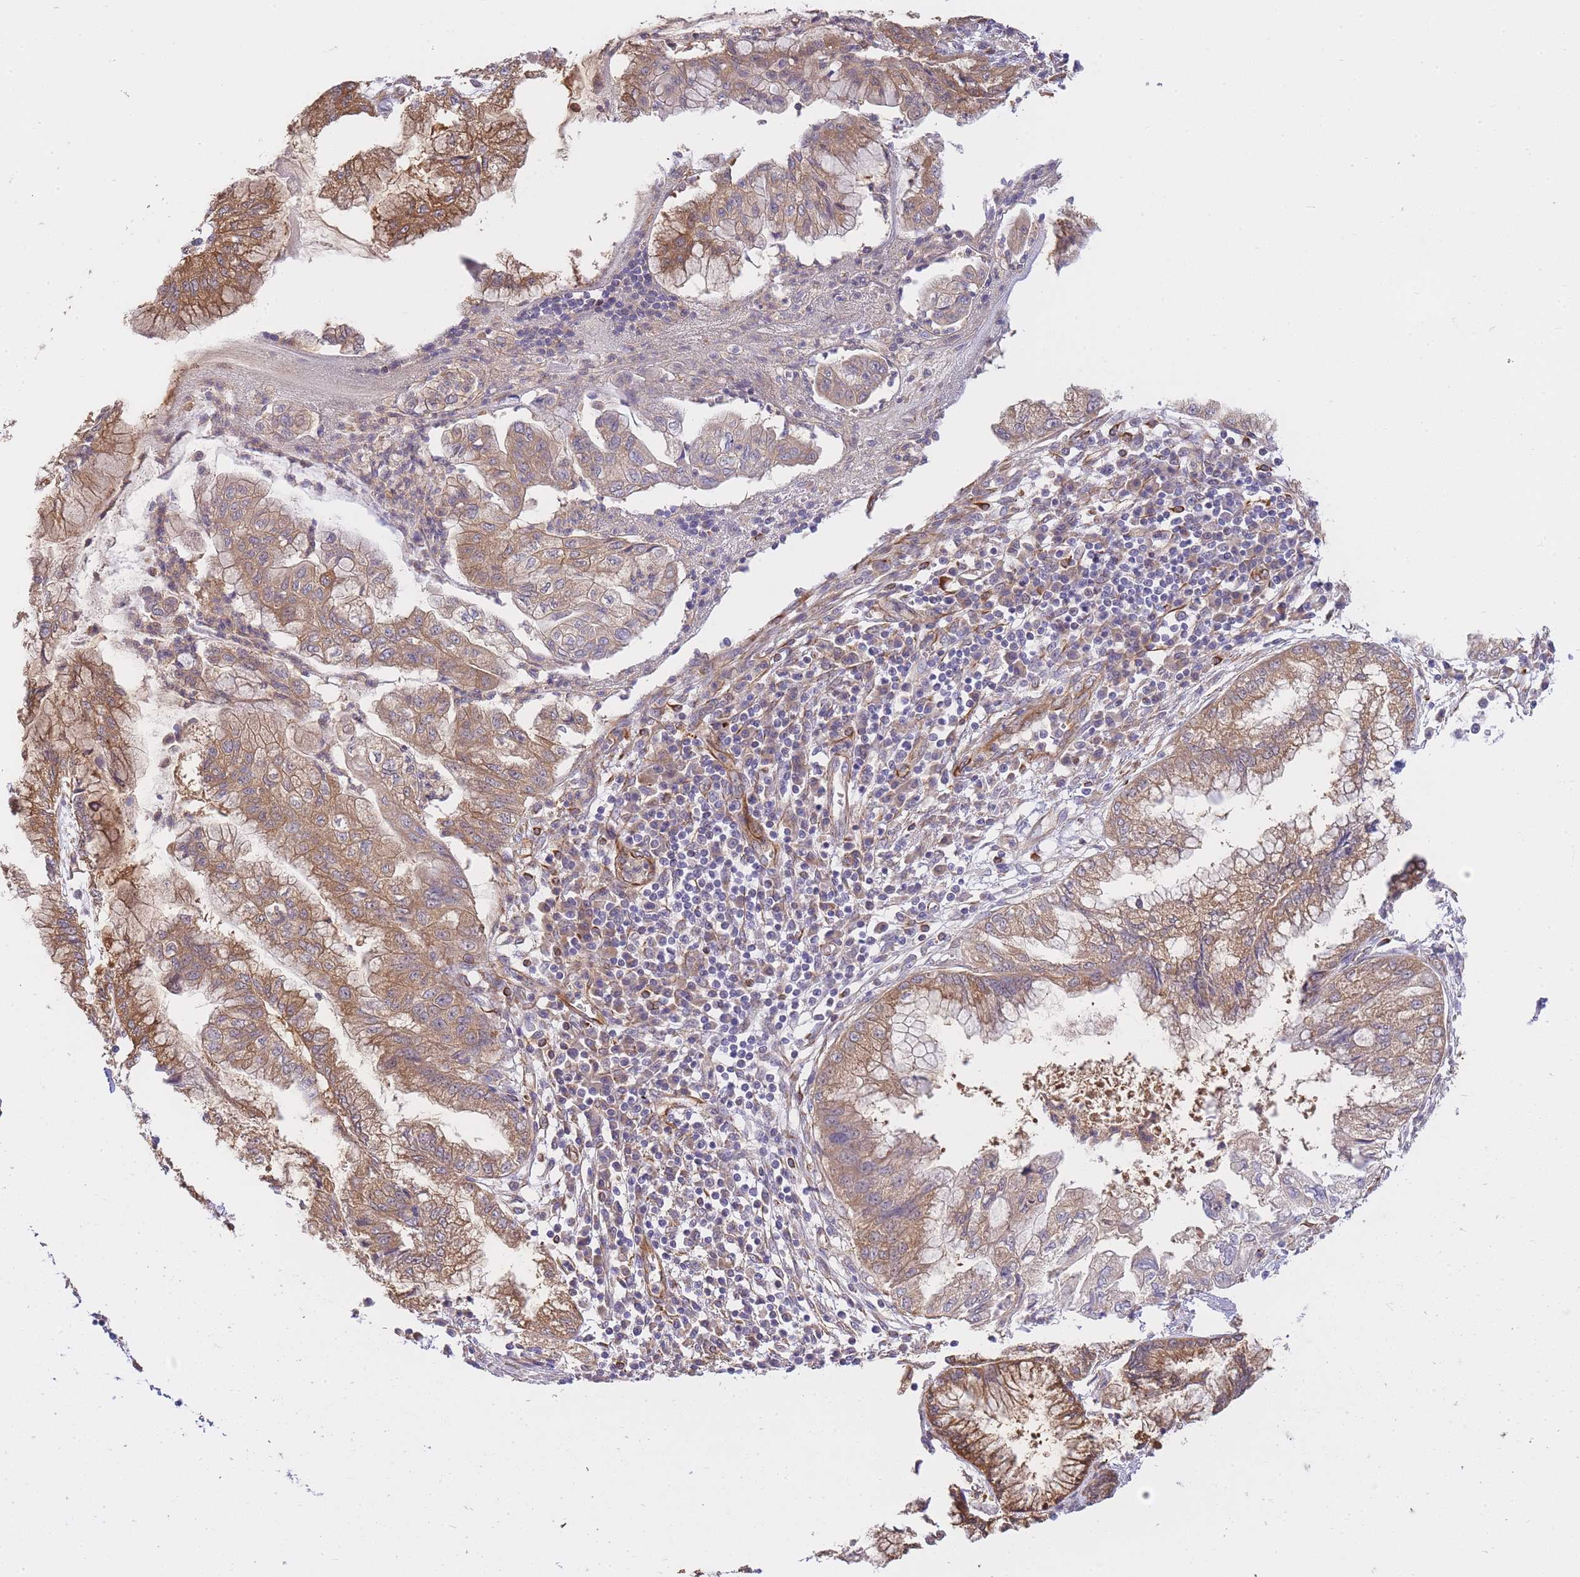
{"staining": {"intensity": "moderate", "quantity": ">75%", "location": "cytoplasmic/membranous"}, "tissue": "pancreatic cancer", "cell_type": "Tumor cells", "image_type": "cancer", "snomed": [{"axis": "morphology", "description": "Adenocarcinoma, NOS"}, {"axis": "topography", "description": "Pancreas"}], "caption": "Human adenocarcinoma (pancreatic) stained with a brown dye exhibits moderate cytoplasmic/membranous positive expression in about >75% of tumor cells.", "gene": "ECPAS", "patient": {"sex": "male", "age": 73}}